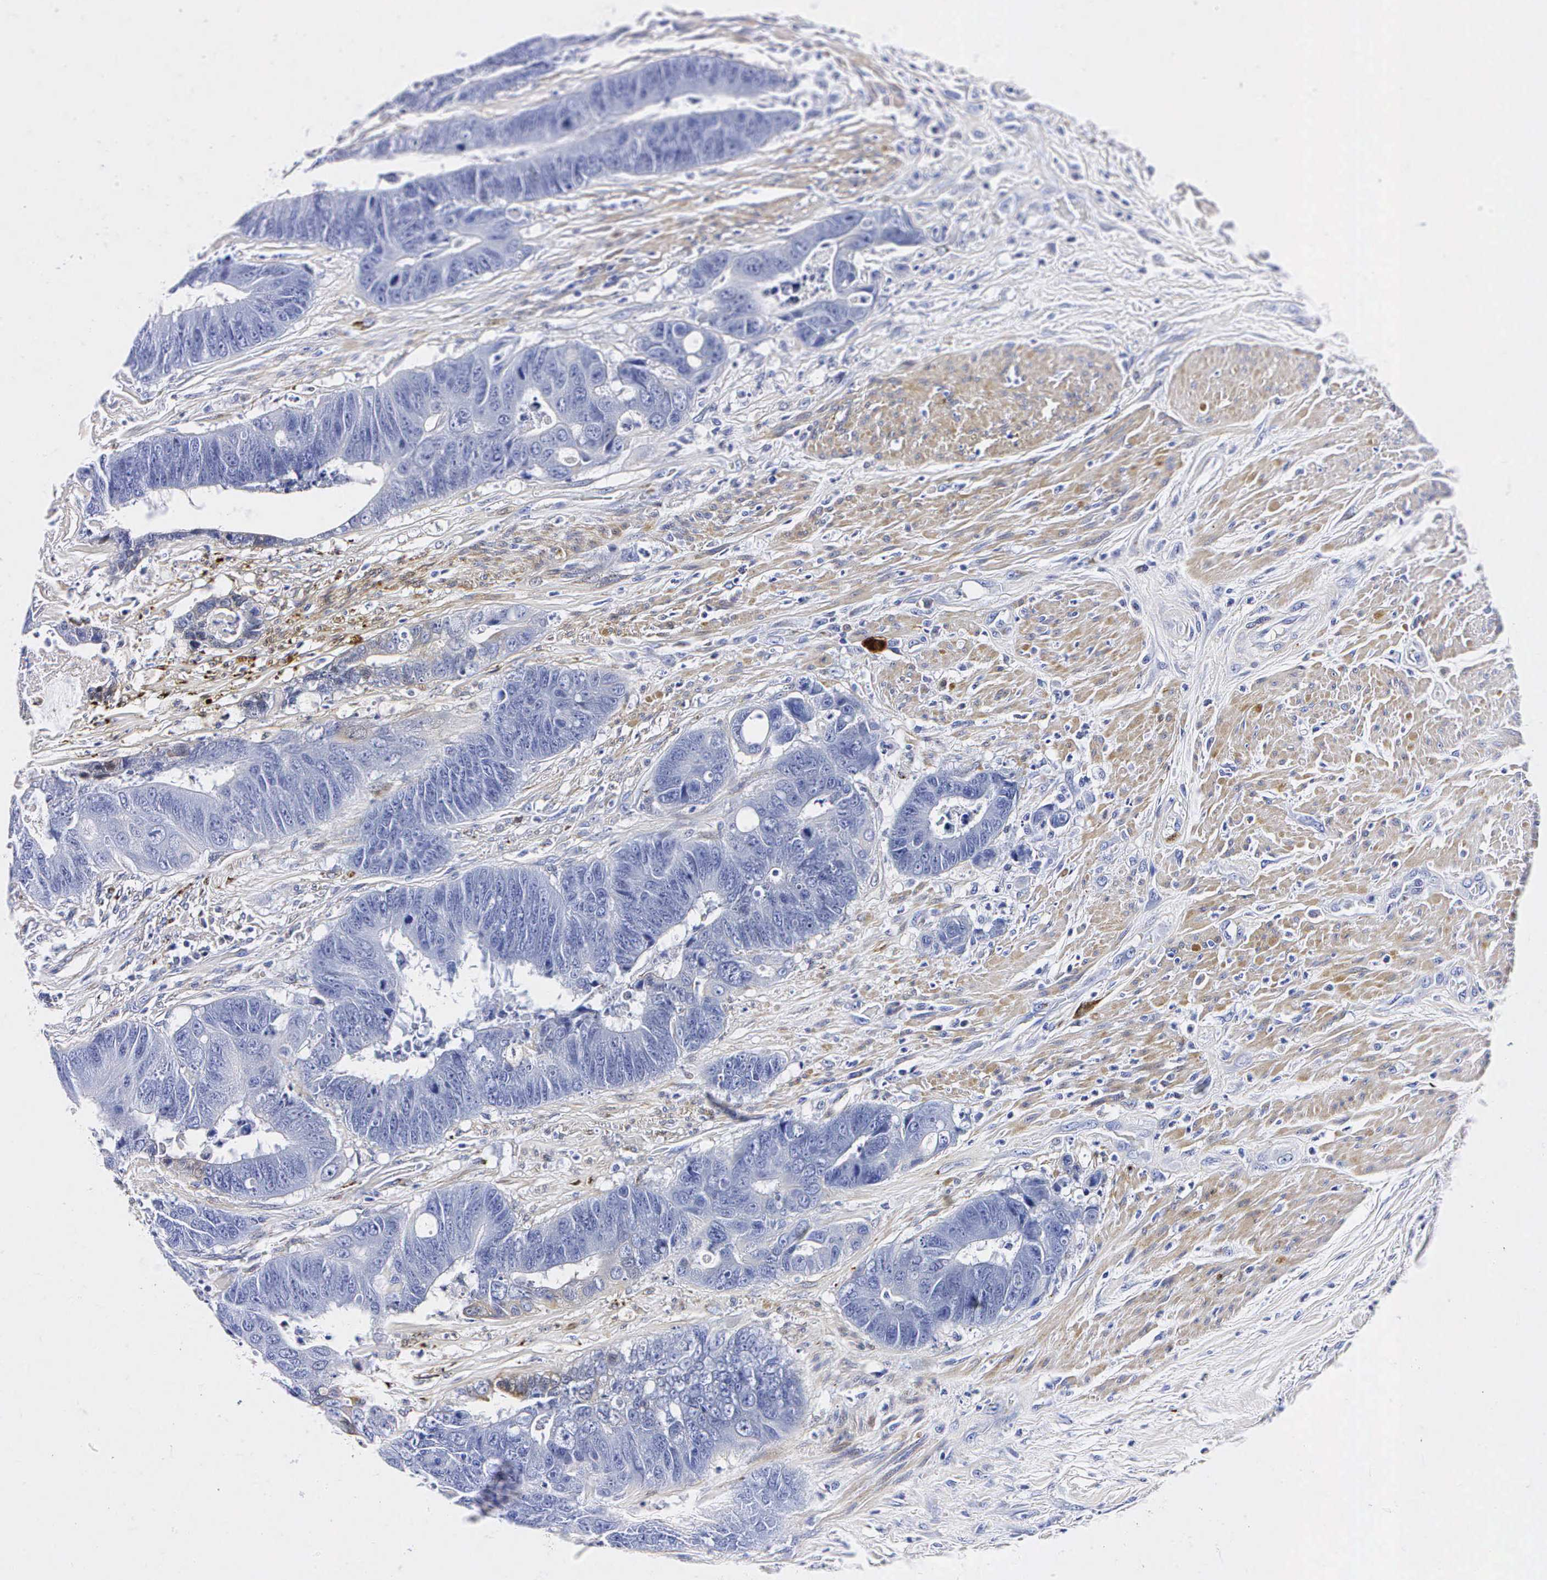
{"staining": {"intensity": "negative", "quantity": "none", "location": "none"}, "tissue": "colorectal cancer", "cell_type": "Tumor cells", "image_type": "cancer", "snomed": [{"axis": "morphology", "description": "Adenocarcinoma, NOS"}, {"axis": "topography", "description": "Rectum"}], "caption": "A micrograph of human adenocarcinoma (colorectal) is negative for staining in tumor cells.", "gene": "ENO2", "patient": {"sex": "female", "age": 65}}